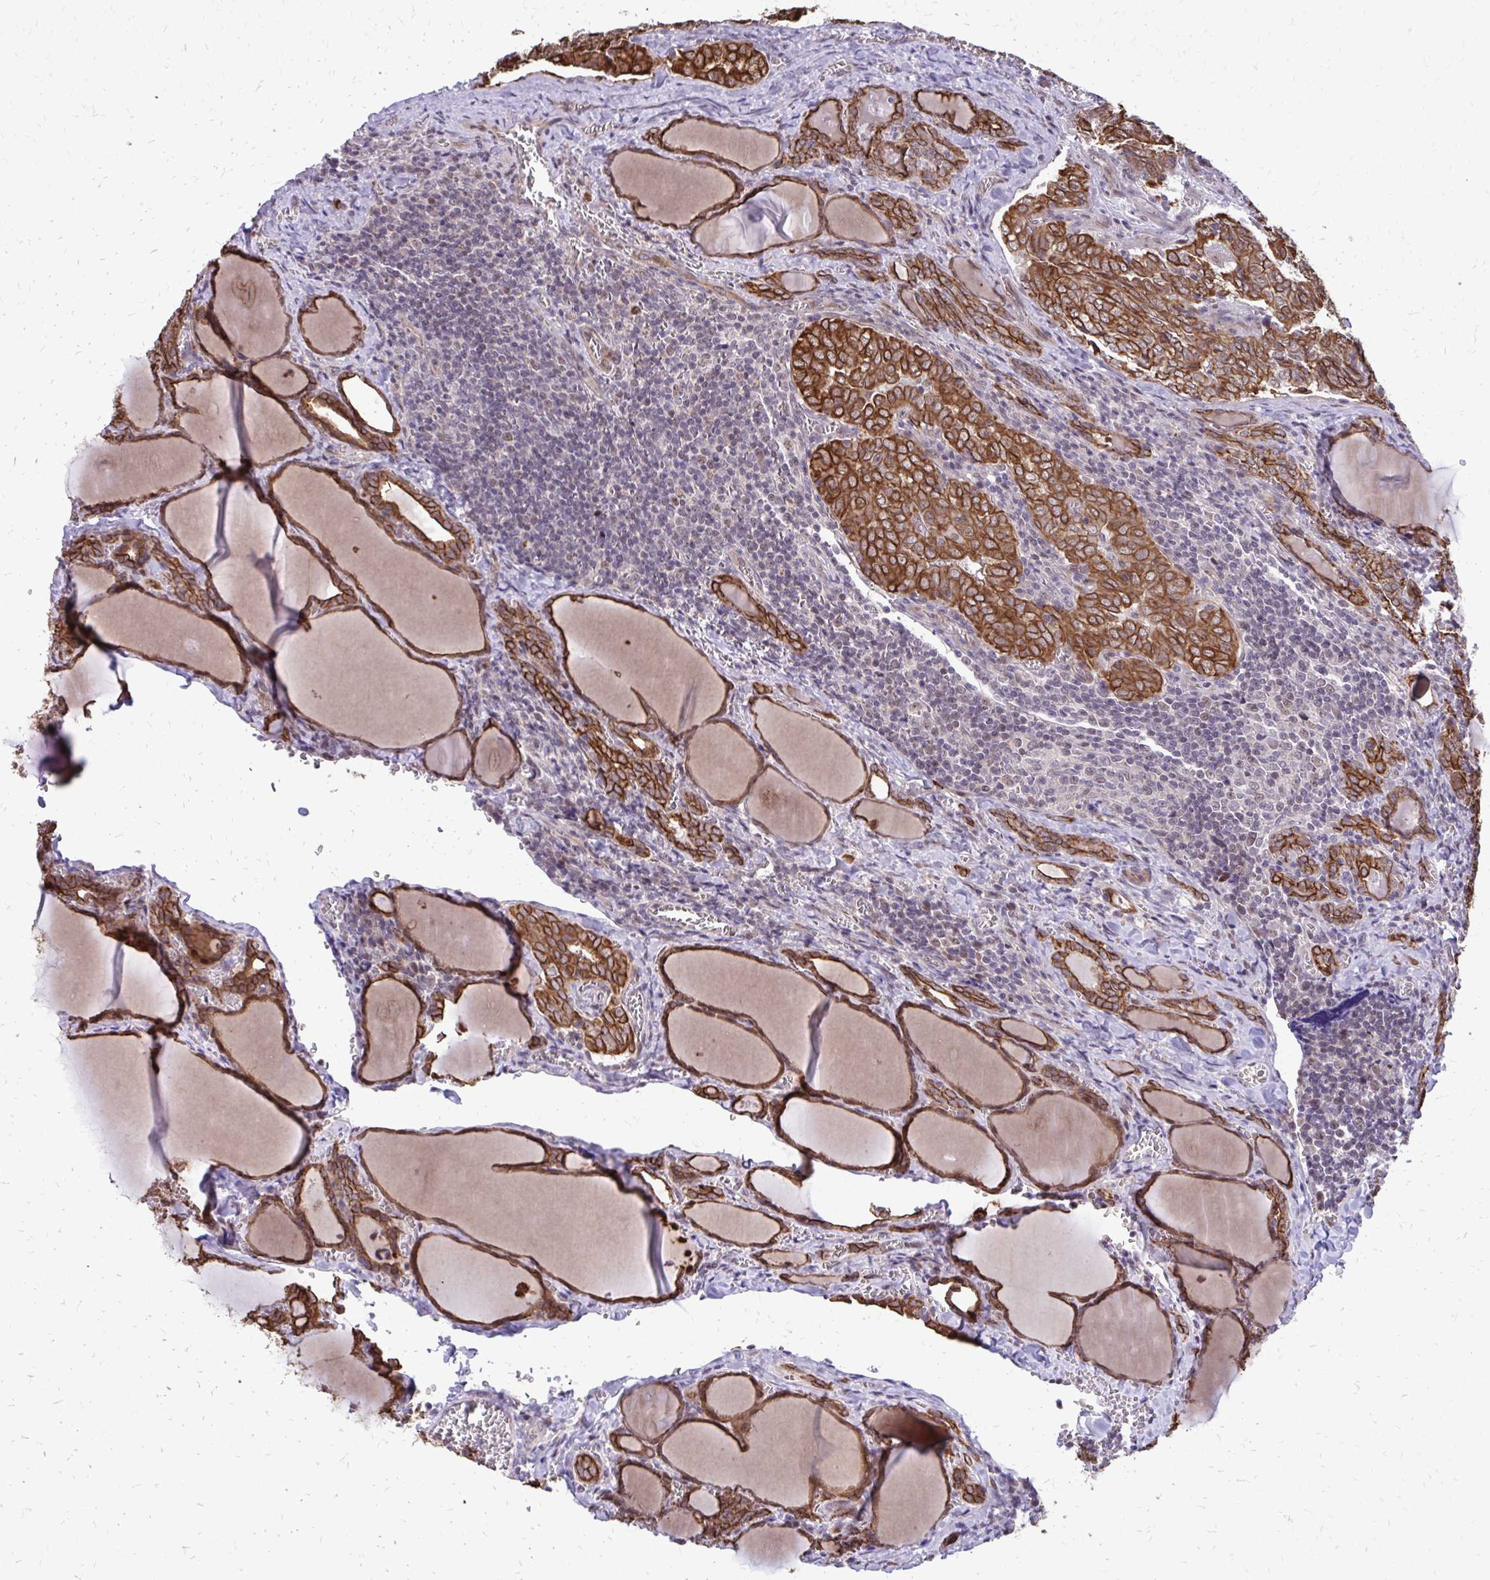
{"staining": {"intensity": "strong", "quantity": ">75%", "location": "cytoplasmic/membranous"}, "tissue": "thyroid cancer", "cell_type": "Tumor cells", "image_type": "cancer", "snomed": [{"axis": "morphology", "description": "Papillary adenocarcinoma, NOS"}, {"axis": "topography", "description": "Thyroid gland"}], "caption": "Protein analysis of papillary adenocarcinoma (thyroid) tissue reveals strong cytoplasmic/membranous staining in about >75% of tumor cells. The staining was performed using DAB (3,3'-diaminobenzidine) to visualize the protein expression in brown, while the nuclei were stained in blue with hematoxylin (Magnification: 20x).", "gene": "ANKRD30B", "patient": {"sex": "female", "age": 30}}